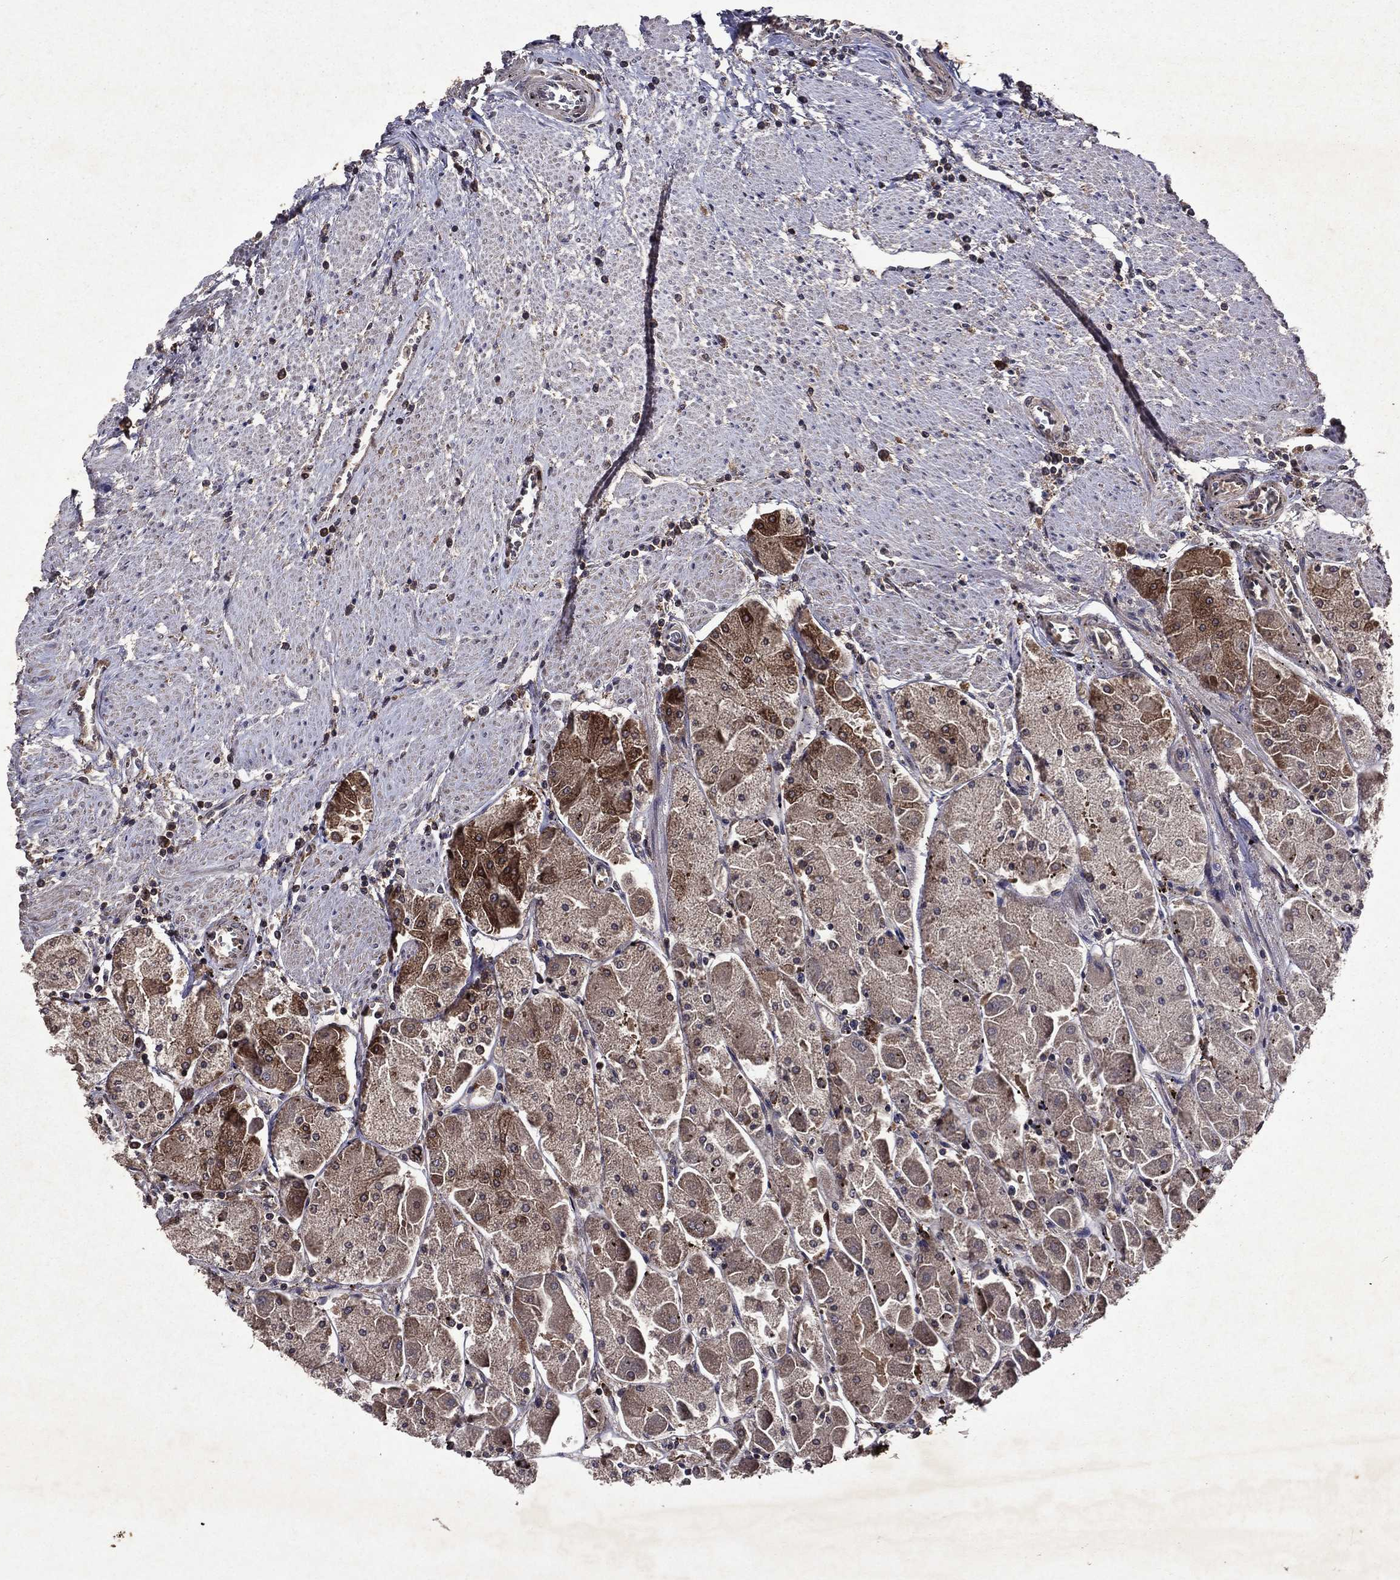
{"staining": {"intensity": "strong", "quantity": "25%-75%", "location": "cytoplasmic/membranous"}, "tissue": "stomach", "cell_type": "Glandular cells", "image_type": "normal", "snomed": [{"axis": "morphology", "description": "Normal tissue, NOS"}, {"axis": "topography", "description": "Stomach"}], "caption": "Protein expression analysis of normal stomach shows strong cytoplasmic/membranous expression in approximately 25%-75% of glandular cells. (Stains: DAB (3,3'-diaminobenzidine) in brown, nuclei in blue, Microscopy: brightfield microscopy at high magnification).", "gene": "EIF2B4", "patient": {"sex": "male", "age": 70}}